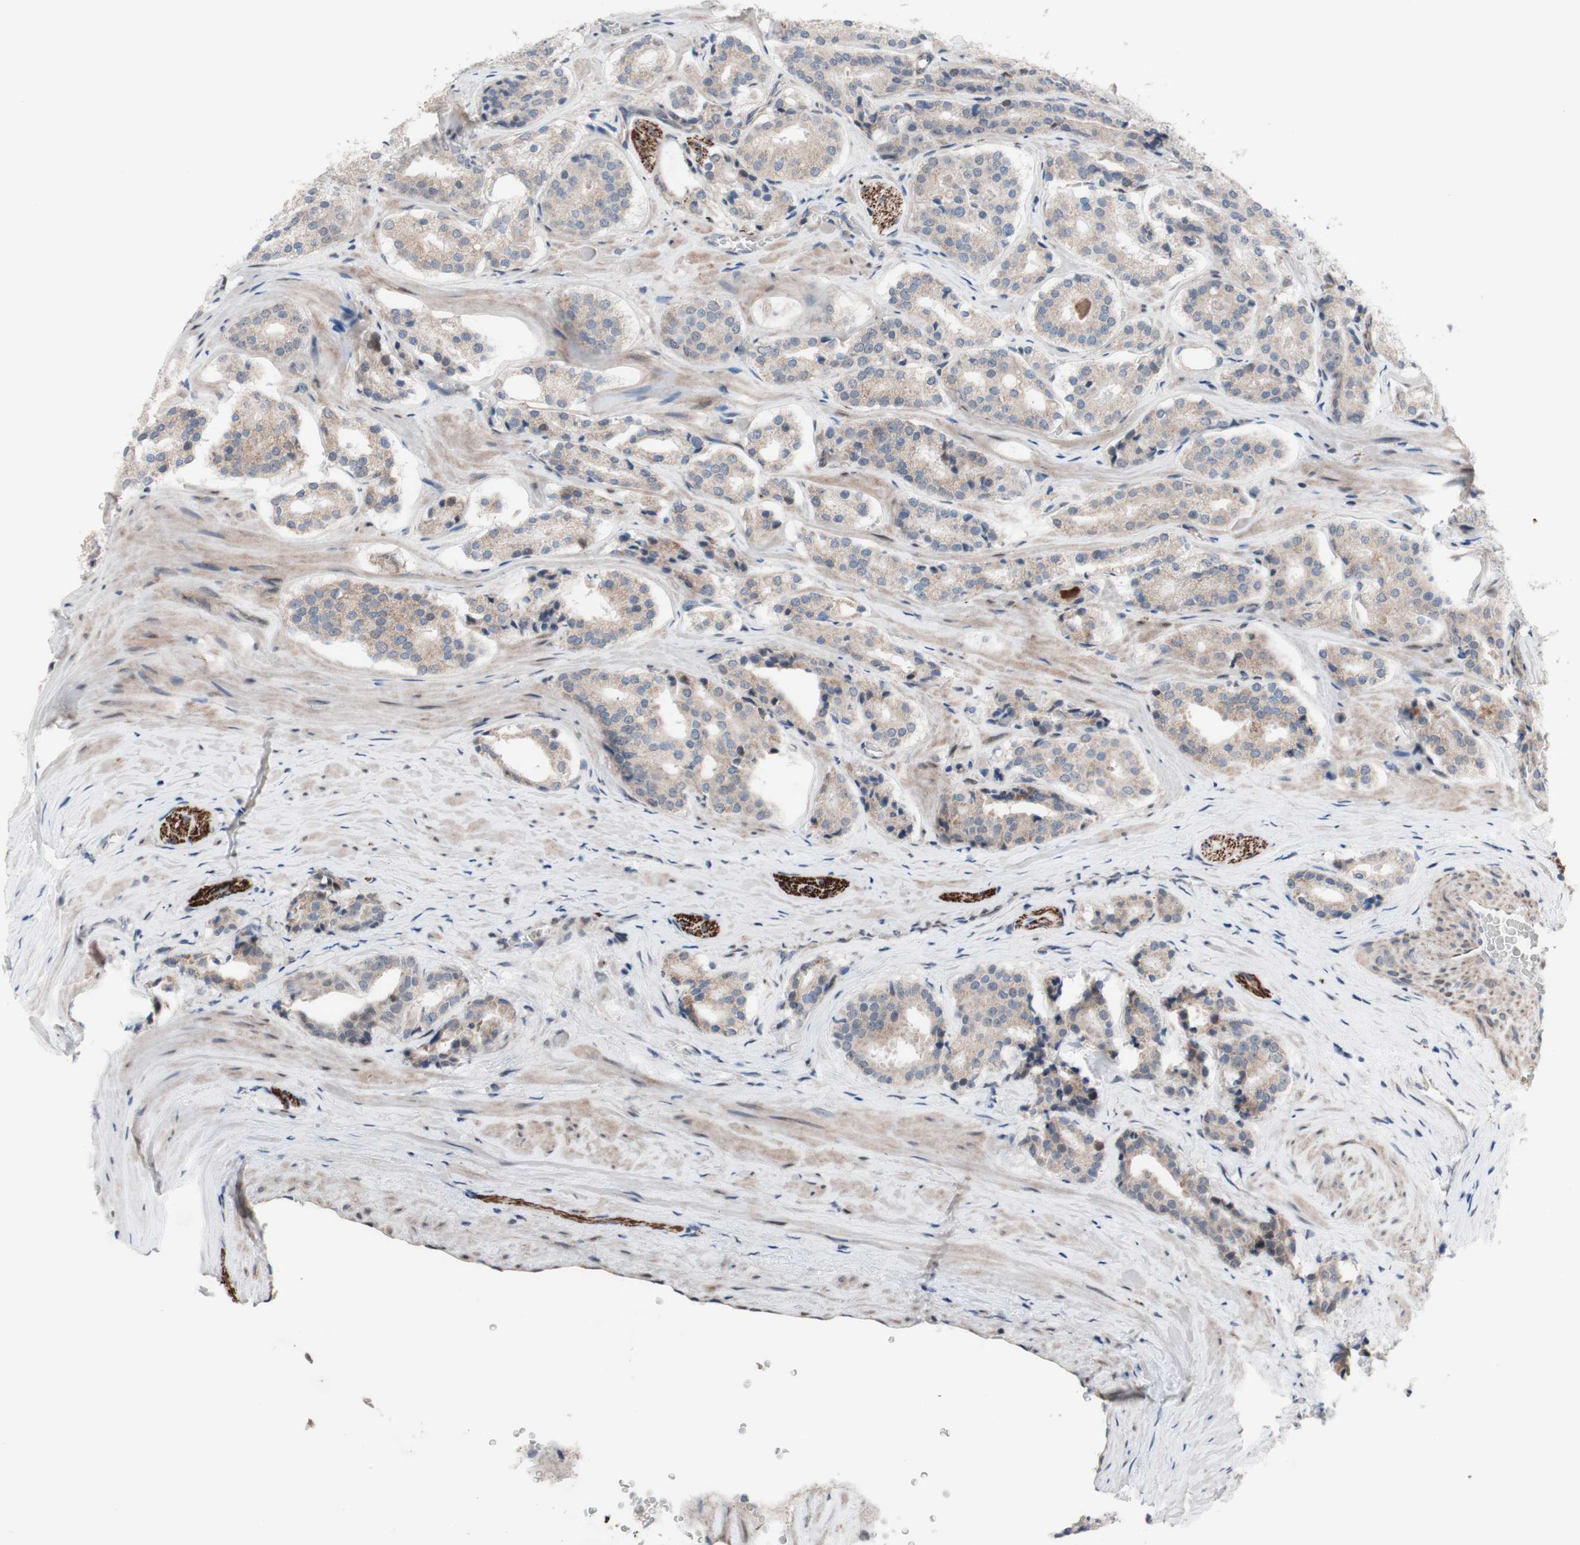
{"staining": {"intensity": "weak", "quantity": ">75%", "location": "cytoplasmic/membranous"}, "tissue": "prostate cancer", "cell_type": "Tumor cells", "image_type": "cancer", "snomed": [{"axis": "morphology", "description": "Adenocarcinoma, High grade"}, {"axis": "topography", "description": "Prostate"}], "caption": "The histopathology image exhibits a brown stain indicating the presence of a protein in the cytoplasmic/membranous of tumor cells in prostate cancer.", "gene": "PHTF2", "patient": {"sex": "male", "age": 60}}